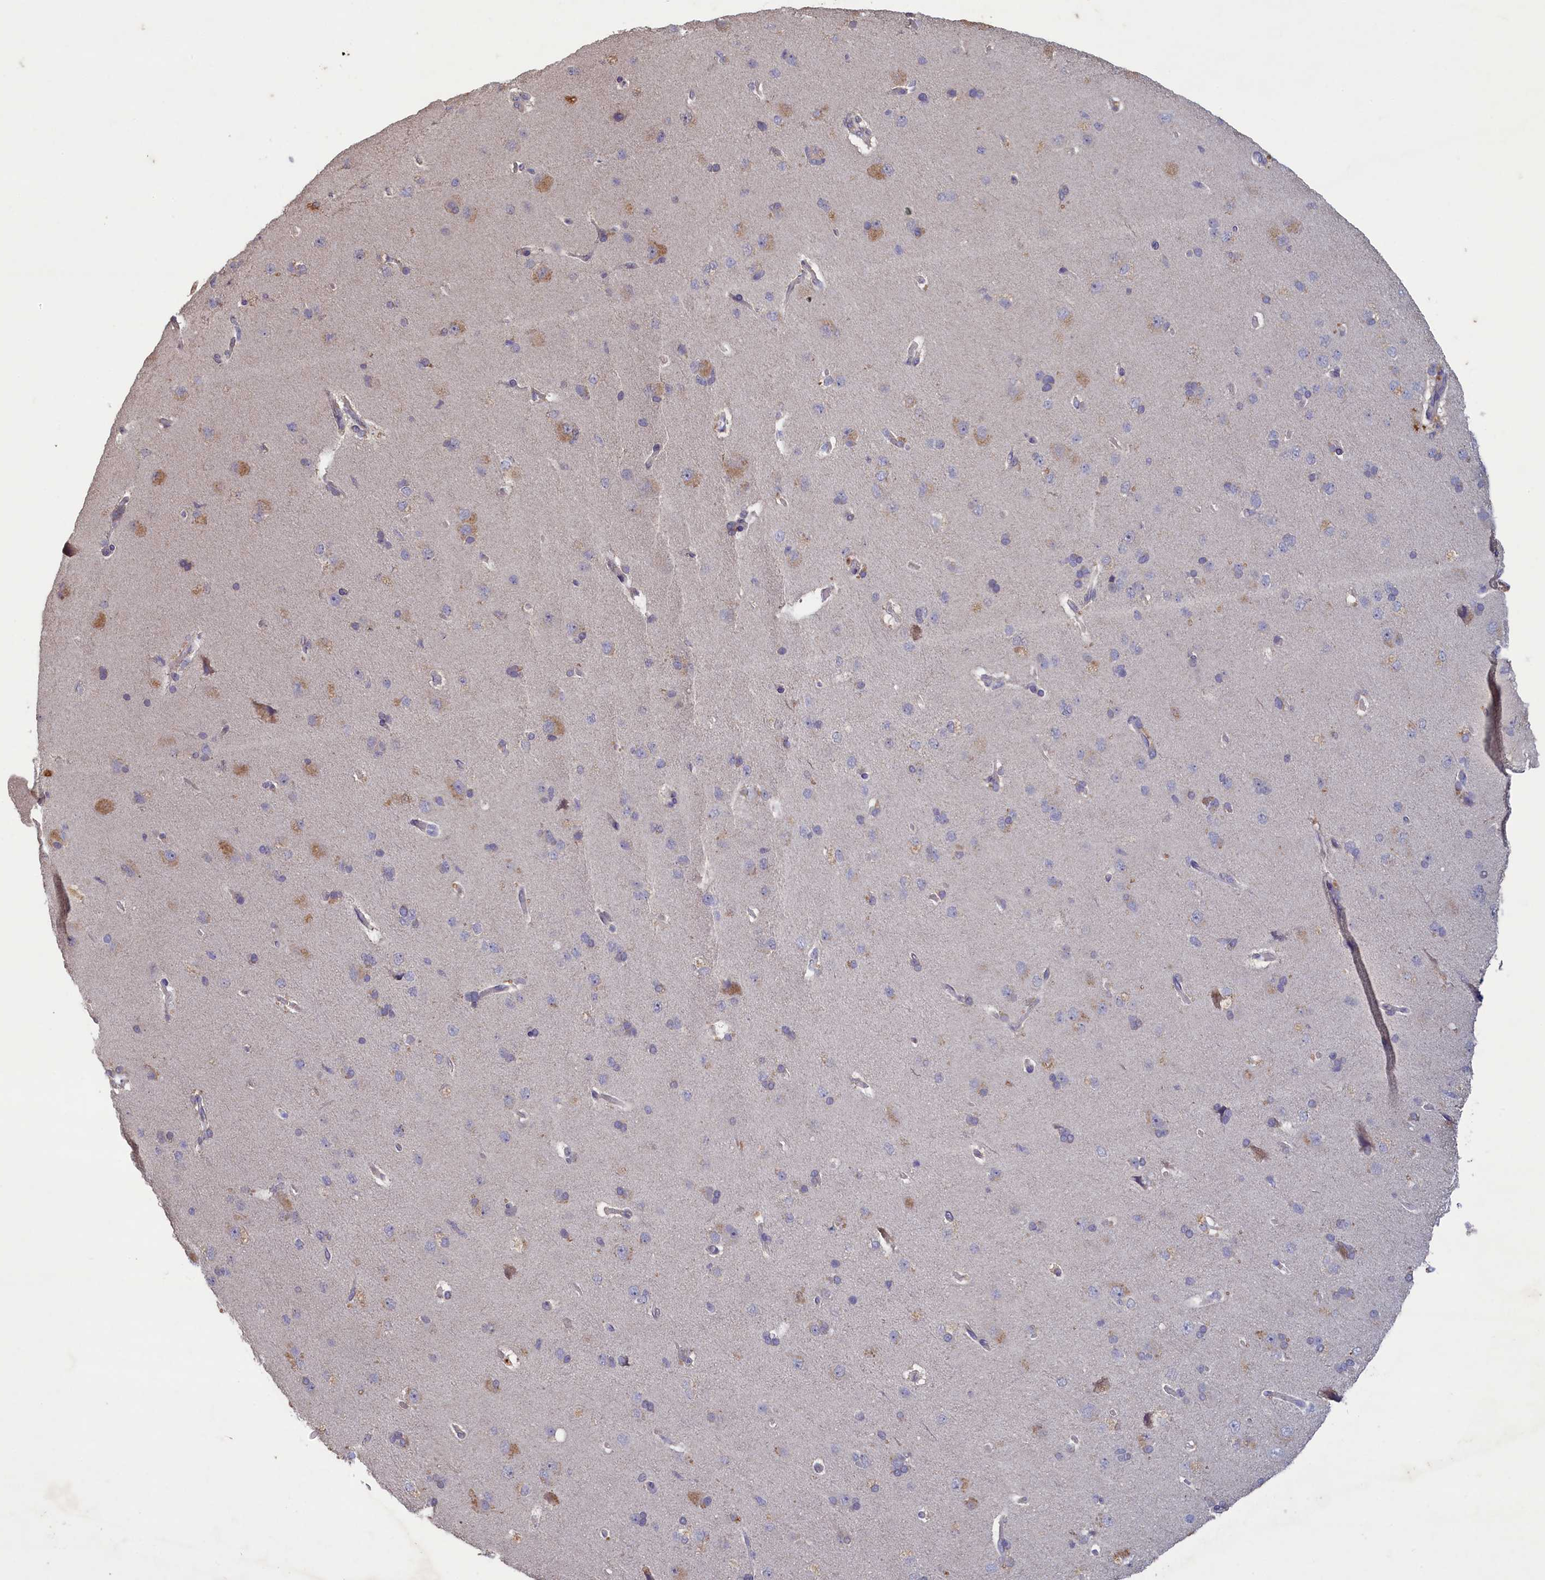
{"staining": {"intensity": "negative", "quantity": "none", "location": "none"}, "tissue": "cerebral cortex", "cell_type": "Endothelial cells", "image_type": "normal", "snomed": [{"axis": "morphology", "description": "Normal tissue, NOS"}, {"axis": "topography", "description": "Cerebral cortex"}], "caption": "This is an IHC photomicrograph of unremarkable cerebral cortex. There is no expression in endothelial cells.", "gene": "ATF7IP2", "patient": {"sex": "male", "age": 62}}